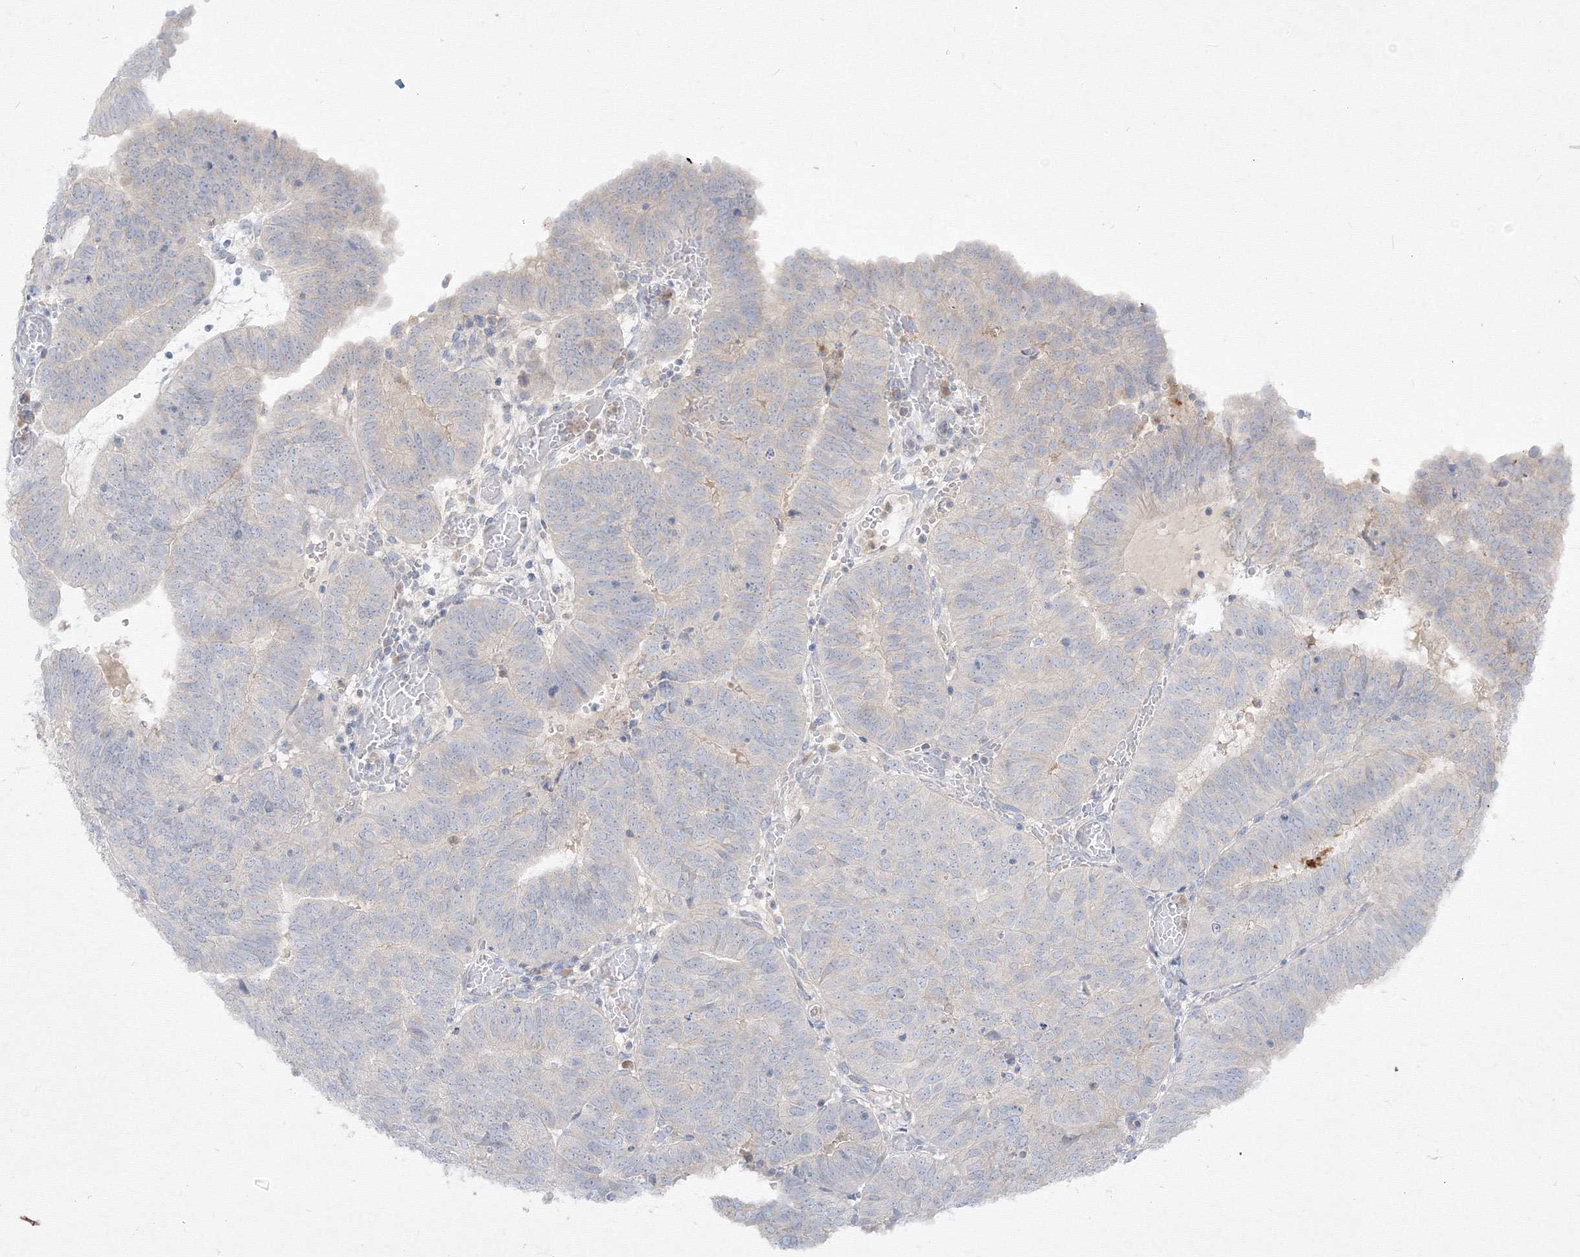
{"staining": {"intensity": "negative", "quantity": "none", "location": "none"}, "tissue": "endometrial cancer", "cell_type": "Tumor cells", "image_type": "cancer", "snomed": [{"axis": "morphology", "description": "Adenocarcinoma, NOS"}, {"axis": "topography", "description": "Uterus"}], "caption": "DAB immunohistochemical staining of human endometrial cancer (adenocarcinoma) shows no significant positivity in tumor cells.", "gene": "FBXL8", "patient": {"sex": "female", "age": 77}}